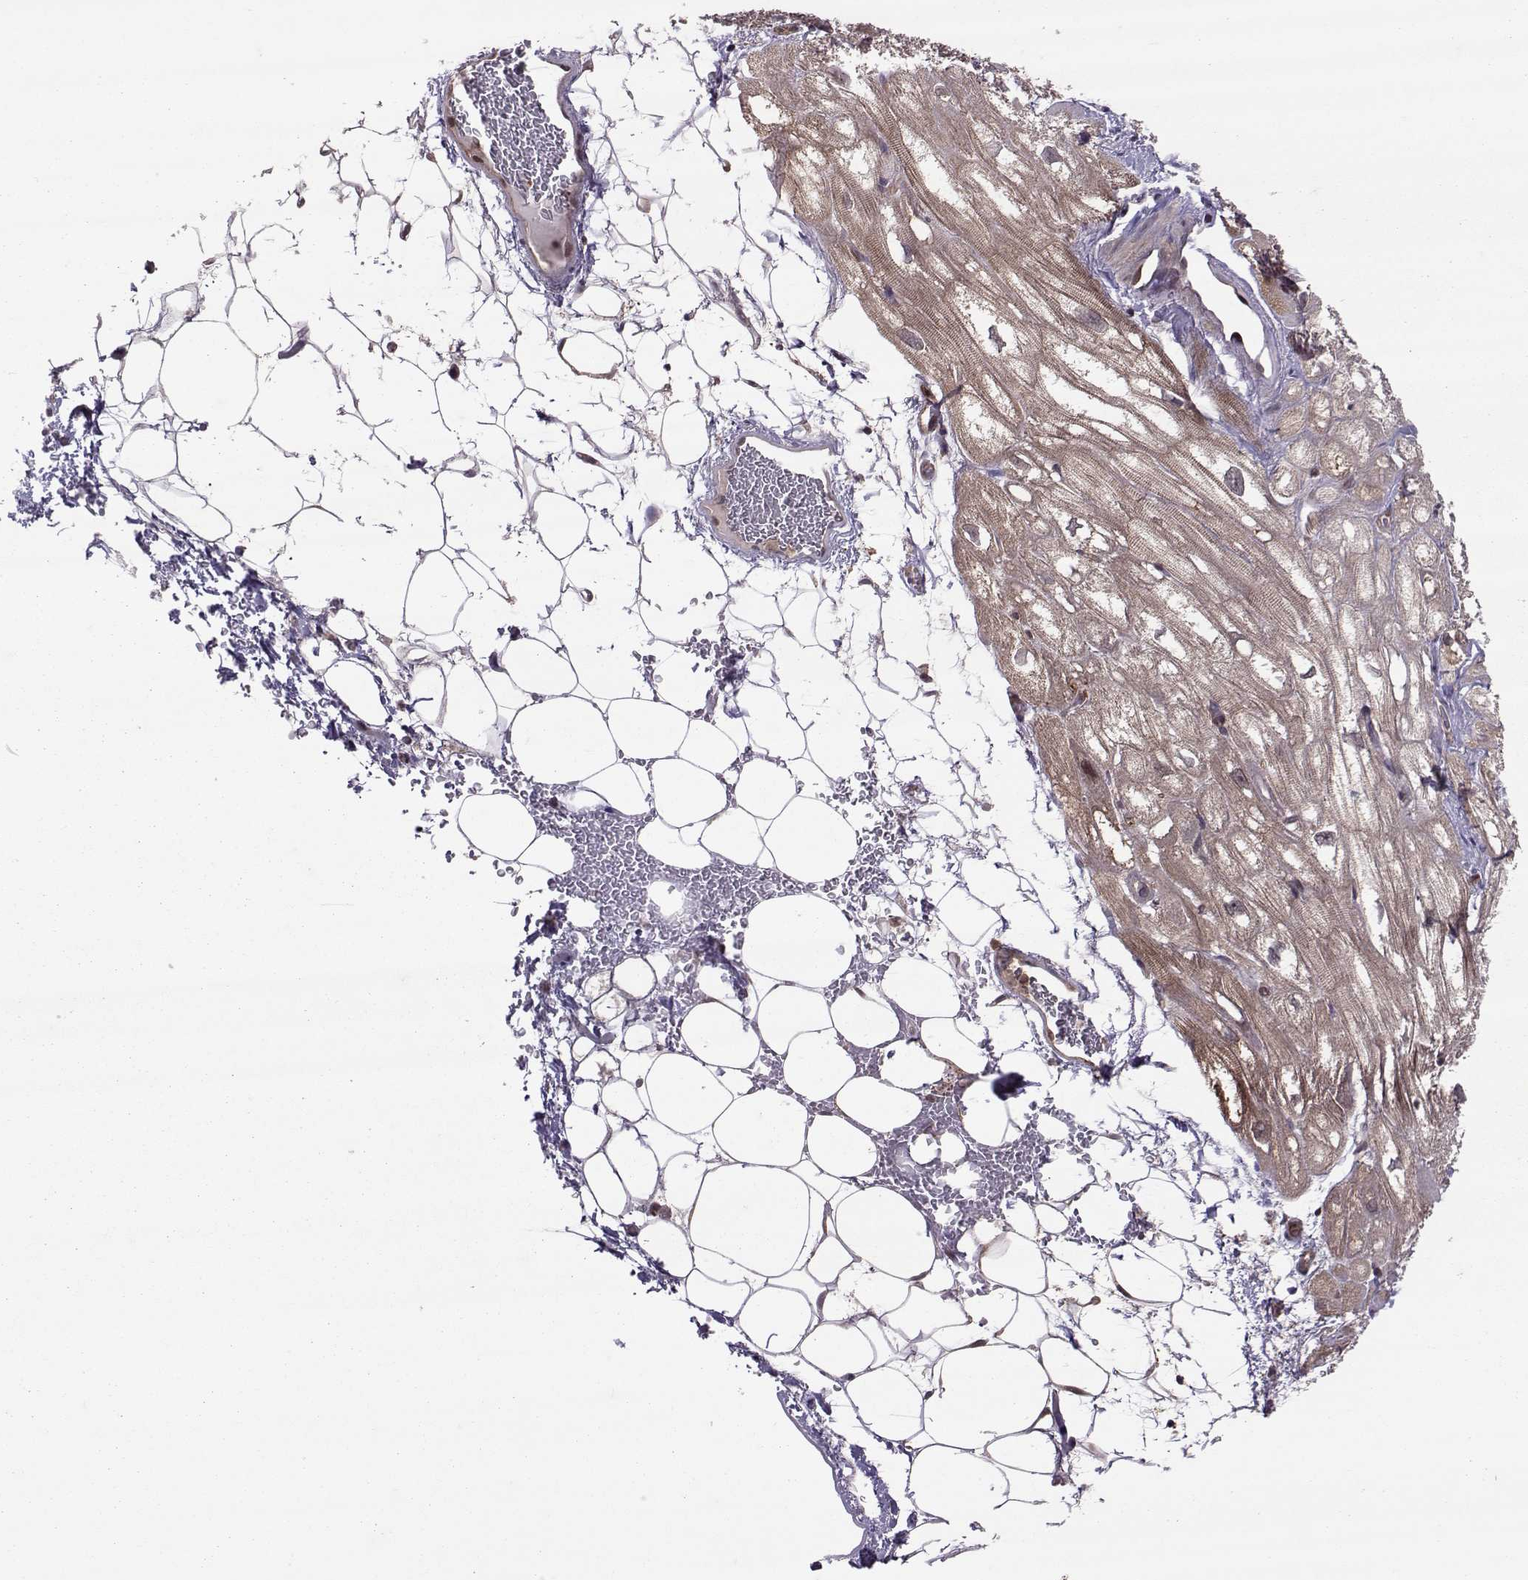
{"staining": {"intensity": "moderate", "quantity": "<25%", "location": "cytoplasmic/membranous"}, "tissue": "heart muscle", "cell_type": "Cardiomyocytes", "image_type": "normal", "snomed": [{"axis": "morphology", "description": "Normal tissue, NOS"}, {"axis": "topography", "description": "Heart"}], "caption": "Cardiomyocytes show low levels of moderate cytoplasmic/membranous expression in approximately <25% of cells in benign human heart muscle. The staining was performed using DAB to visualize the protein expression in brown, while the nuclei were stained in blue with hematoxylin (Magnification: 20x).", "gene": "PPP2R2A", "patient": {"sex": "male", "age": 61}}